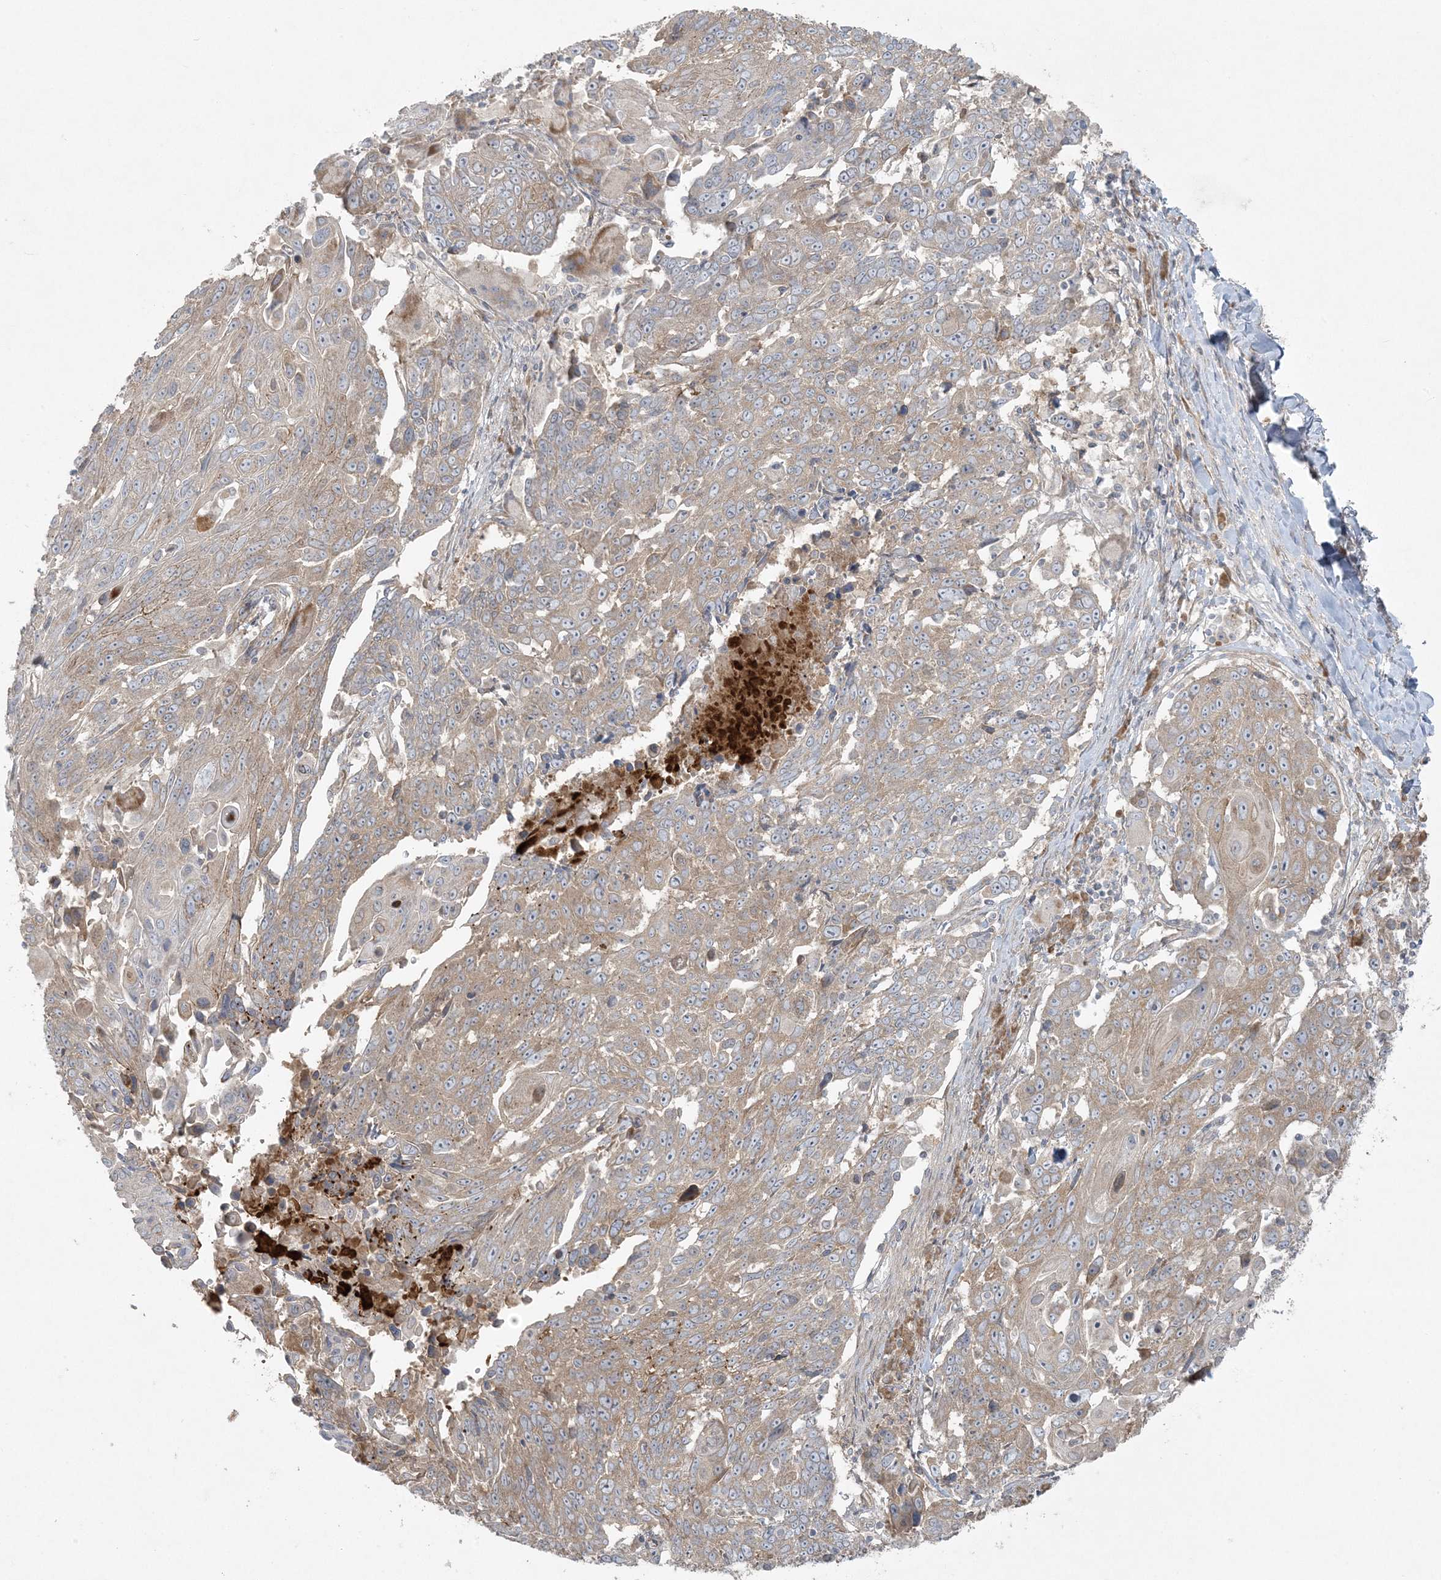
{"staining": {"intensity": "weak", "quantity": ">75%", "location": "cytoplasmic/membranous"}, "tissue": "lung cancer", "cell_type": "Tumor cells", "image_type": "cancer", "snomed": [{"axis": "morphology", "description": "Squamous cell carcinoma, NOS"}, {"axis": "topography", "description": "Lung"}], "caption": "Weak cytoplasmic/membranous protein staining is seen in approximately >75% of tumor cells in lung squamous cell carcinoma.", "gene": "ZNF263", "patient": {"sex": "male", "age": 66}}